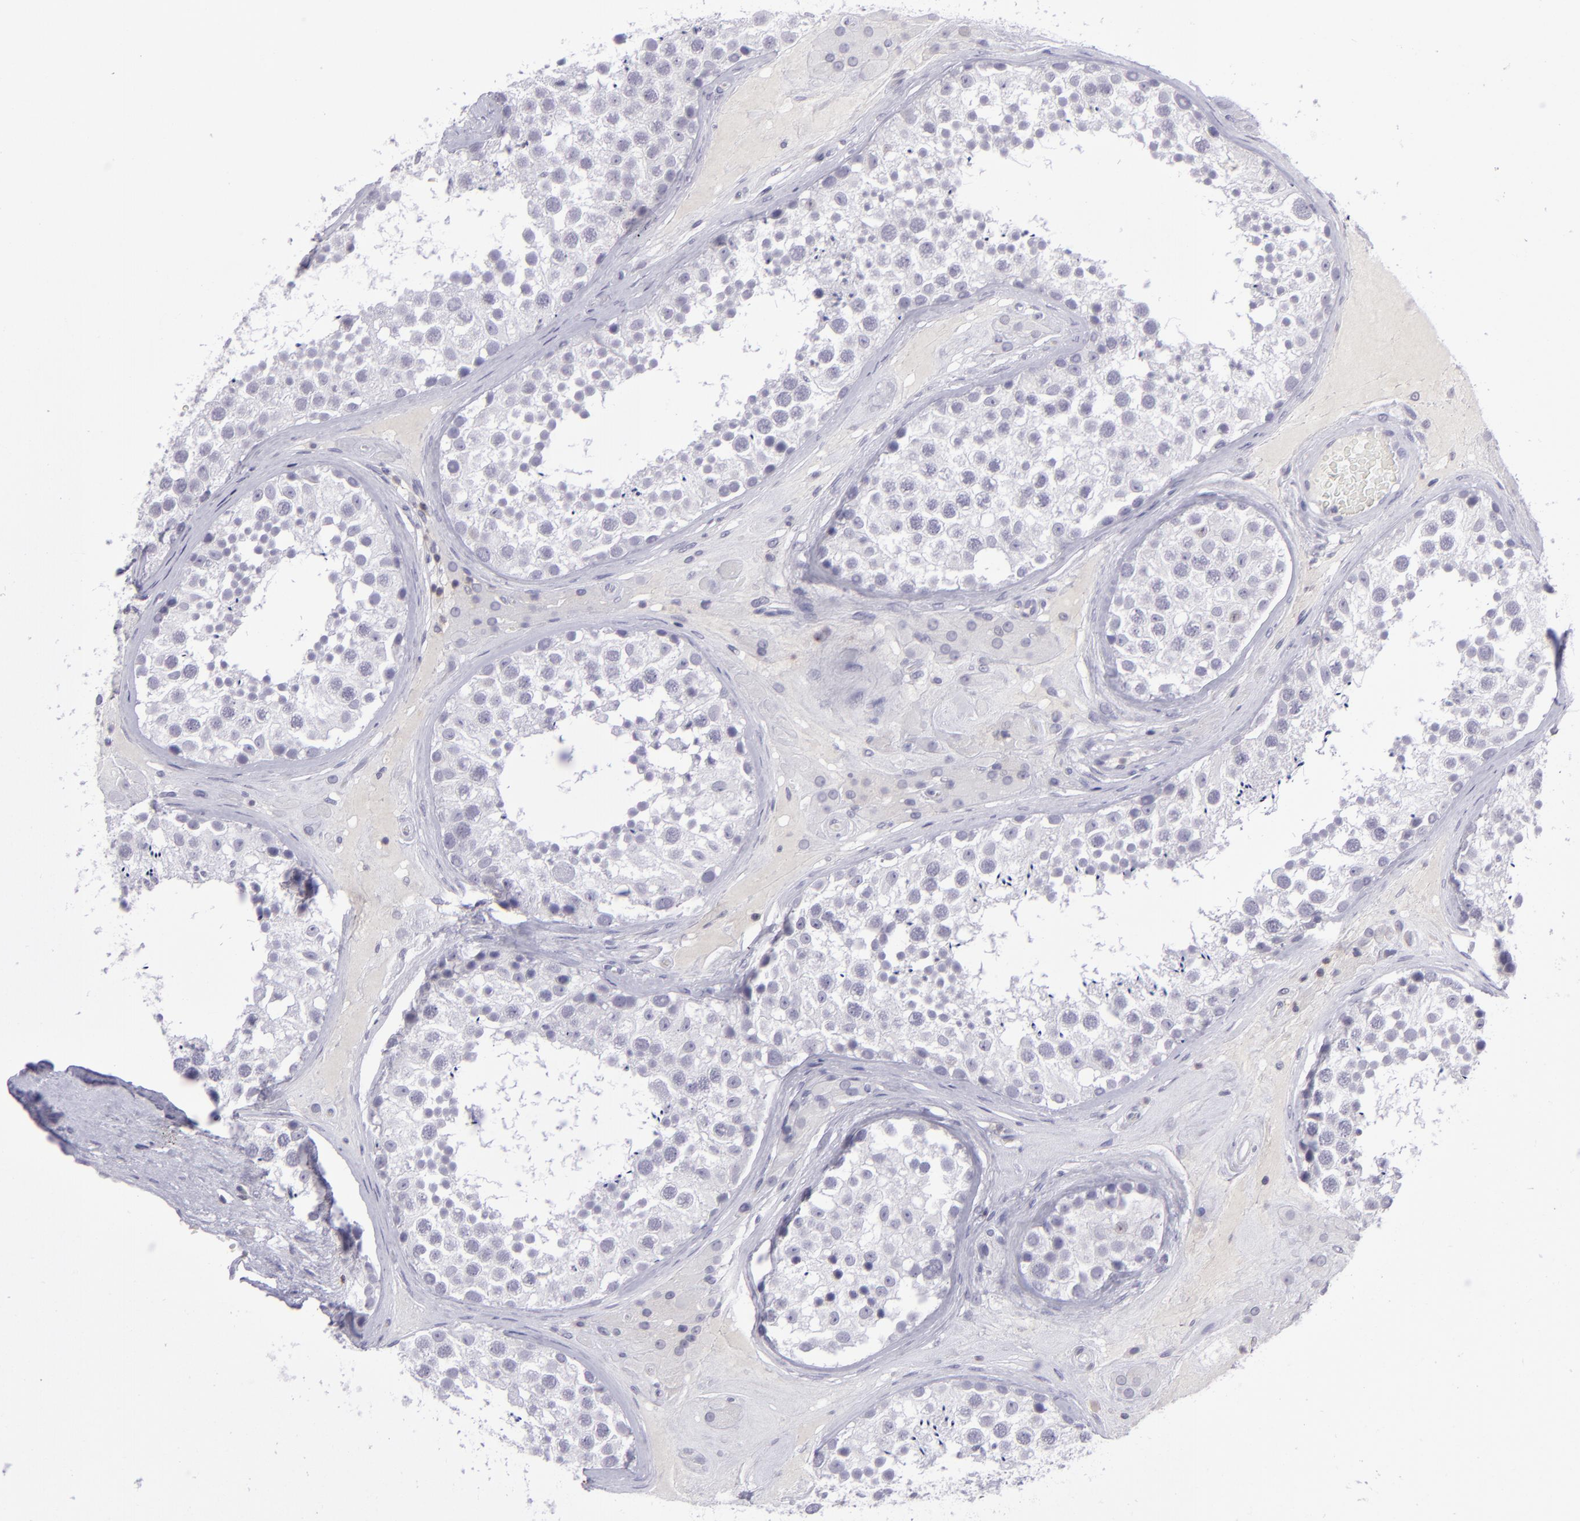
{"staining": {"intensity": "negative", "quantity": "none", "location": "none"}, "tissue": "testis", "cell_type": "Cells in seminiferous ducts", "image_type": "normal", "snomed": [{"axis": "morphology", "description": "Normal tissue, NOS"}, {"axis": "topography", "description": "Testis"}], "caption": "DAB immunohistochemical staining of normal testis reveals no significant positivity in cells in seminiferous ducts. (Stains: DAB (3,3'-diaminobenzidine) immunohistochemistry with hematoxylin counter stain, Microscopy: brightfield microscopy at high magnification).", "gene": "CD48", "patient": {"sex": "male", "age": 46}}